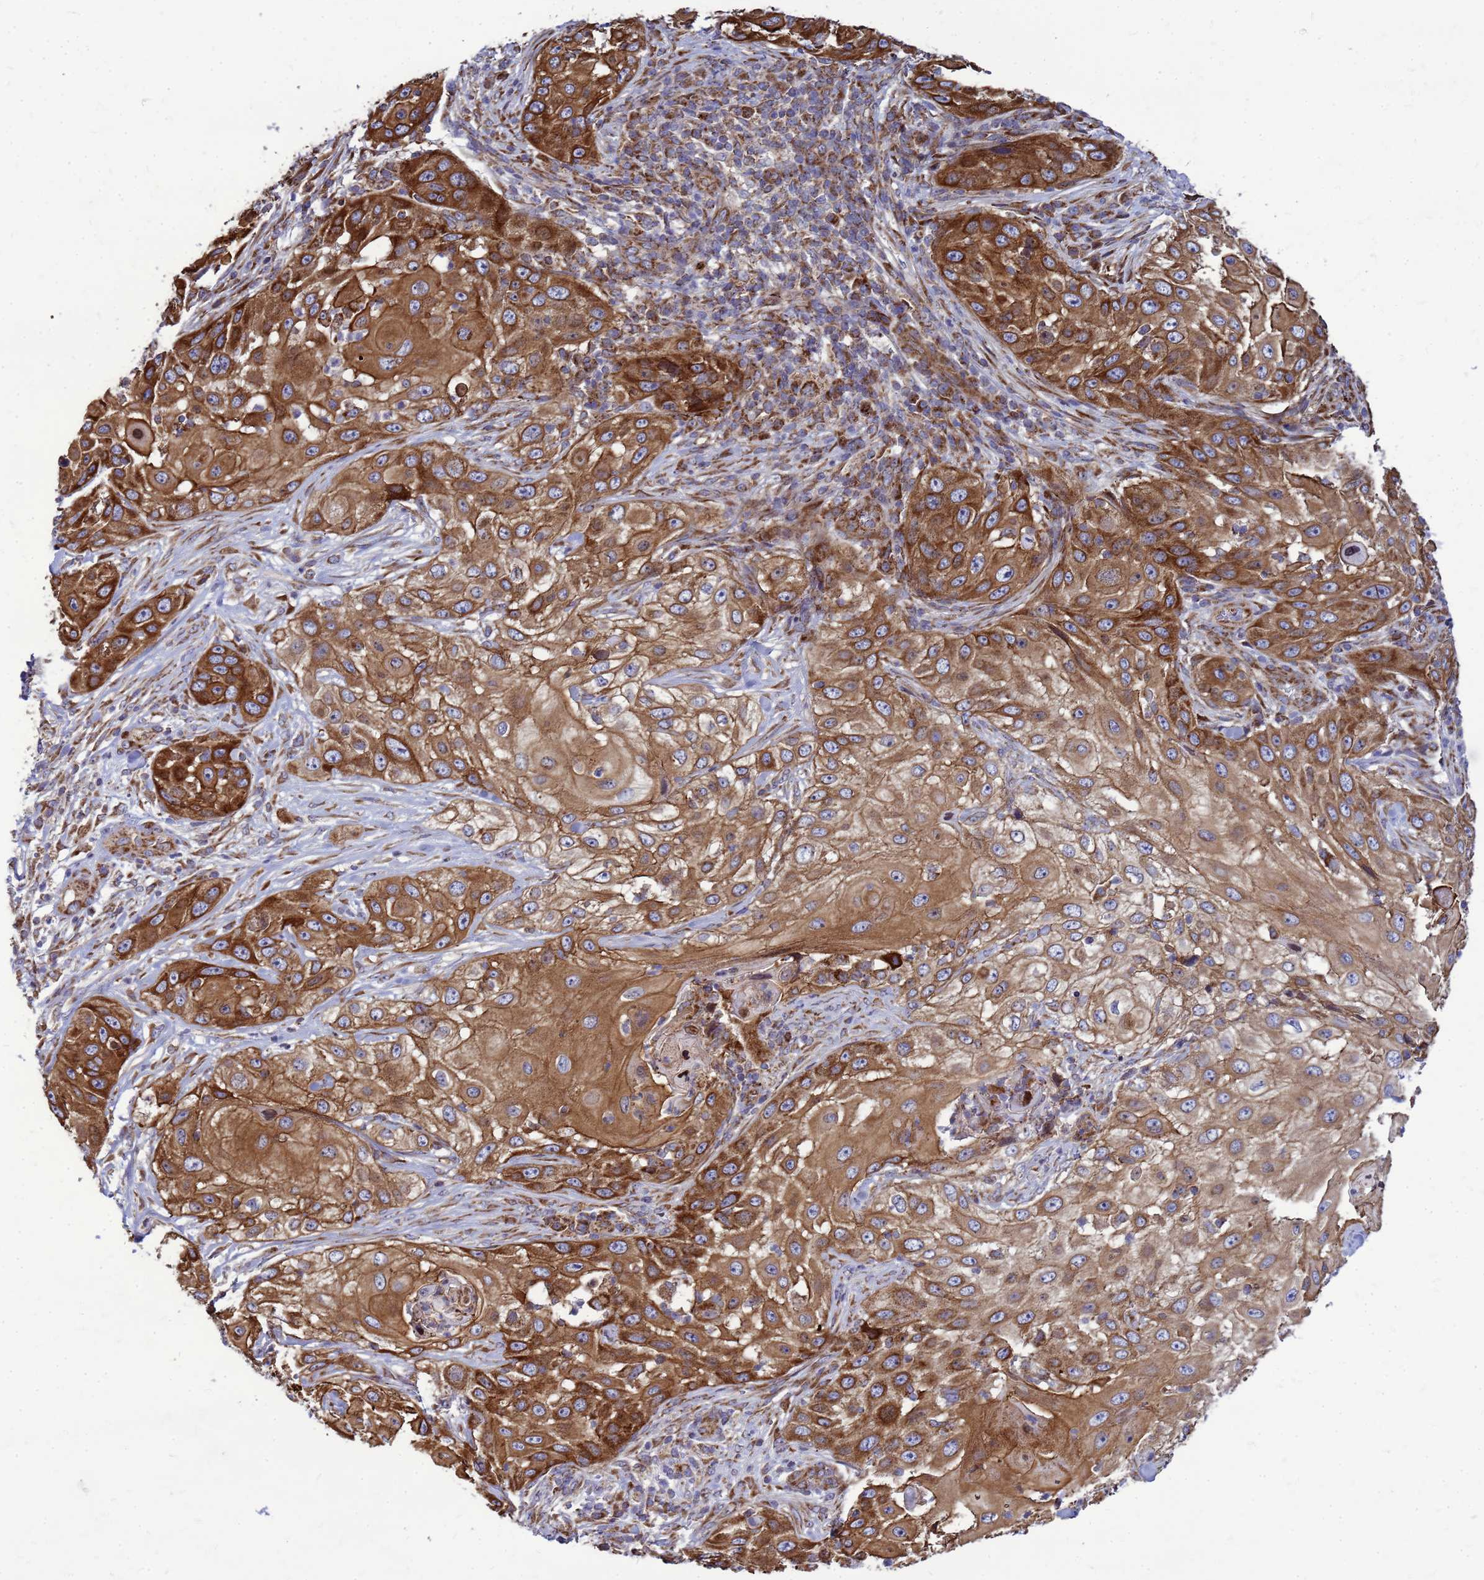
{"staining": {"intensity": "moderate", "quantity": ">75%", "location": "cytoplasmic/membranous"}, "tissue": "skin cancer", "cell_type": "Tumor cells", "image_type": "cancer", "snomed": [{"axis": "morphology", "description": "Squamous cell carcinoma, NOS"}, {"axis": "topography", "description": "Skin"}], "caption": "This is an image of immunohistochemistry (IHC) staining of skin squamous cell carcinoma, which shows moderate staining in the cytoplasmic/membranous of tumor cells.", "gene": "FSTL4", "patient": {"sex": "female", "age": 44}}